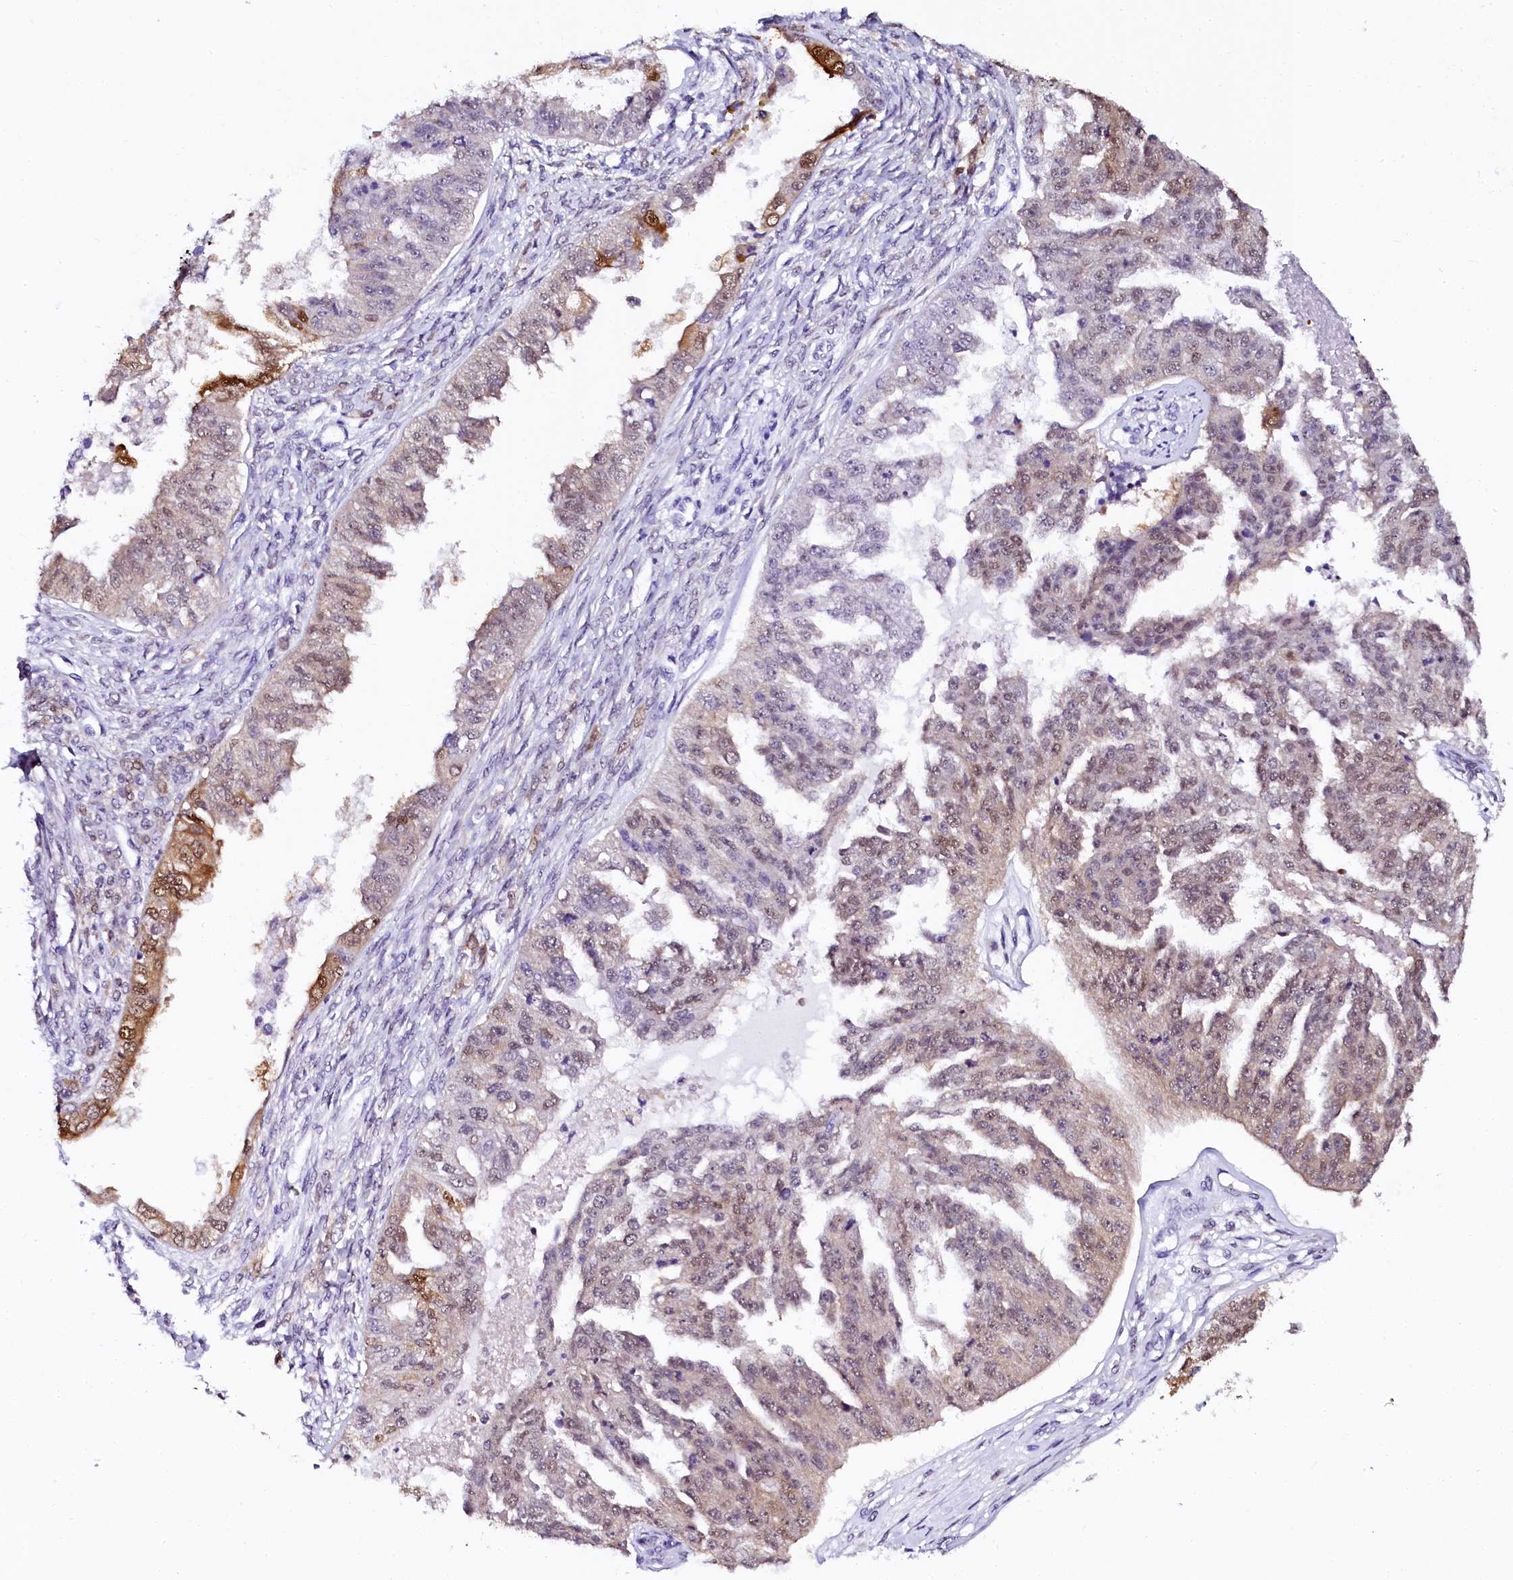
{"staining": {"intensity": "moderate", "quantity": "25%-75%", "location": "cytoplasmic/membranous,nuclear"}, "tissue": "ovarian cancer", "cell_type": "Tumor cells", "image_type": "cancer", "snomed": [{"axis": "morphology", "description": "Cystadenocarcinoma, serous, NOS"}, {"axis": "topography", "description": "Ovary"}], "caption": "This image reveals IHC staining of ovarian serous cystadenocarcinoma, with medium moderate cytoplasmic/membranous and nuclear staining in approximately 25%-75% of tumor cells.", "gene": "SORD", "patient": {"sex": "female", "age": 58}}